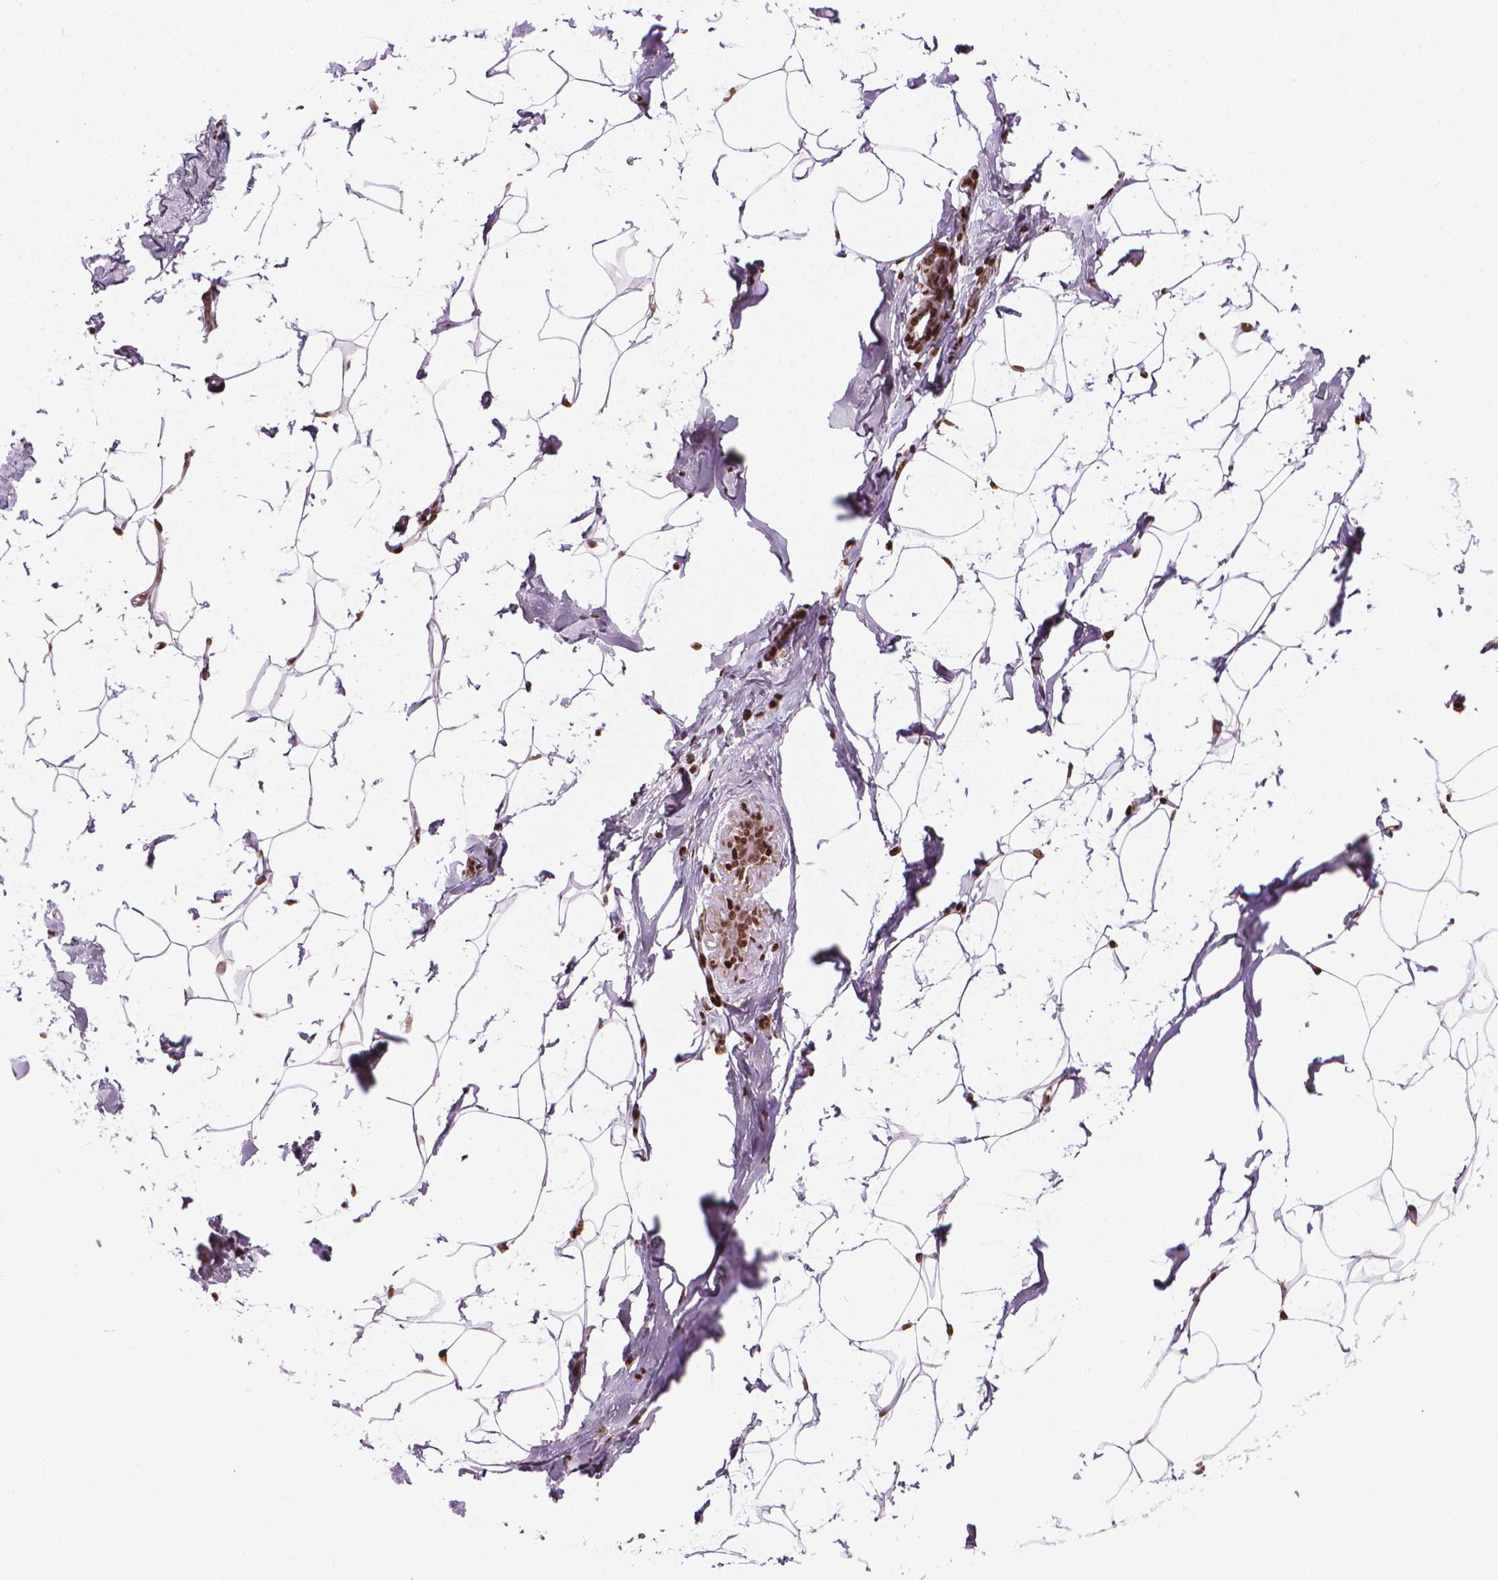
{"staining": {"intensity": "moderate", "quantity": "<25%", "location": "nuclear"}, "tissue": "breast", "cell_type": "Adipocytes", "image_type": "normal", "snomed": [{"axis": "morphology", "description": "Normal tissue, NOS"}, {"axis": "topography", "description": "Breast"}], "caption": "About <25% of adipocytes in unremarkable breast reveal moderate nuclear protein staining as visualized by brown immunohistochemical staining.", "gene": "PIP4K2A", "patient": {"sex": "female", "age": 32}}